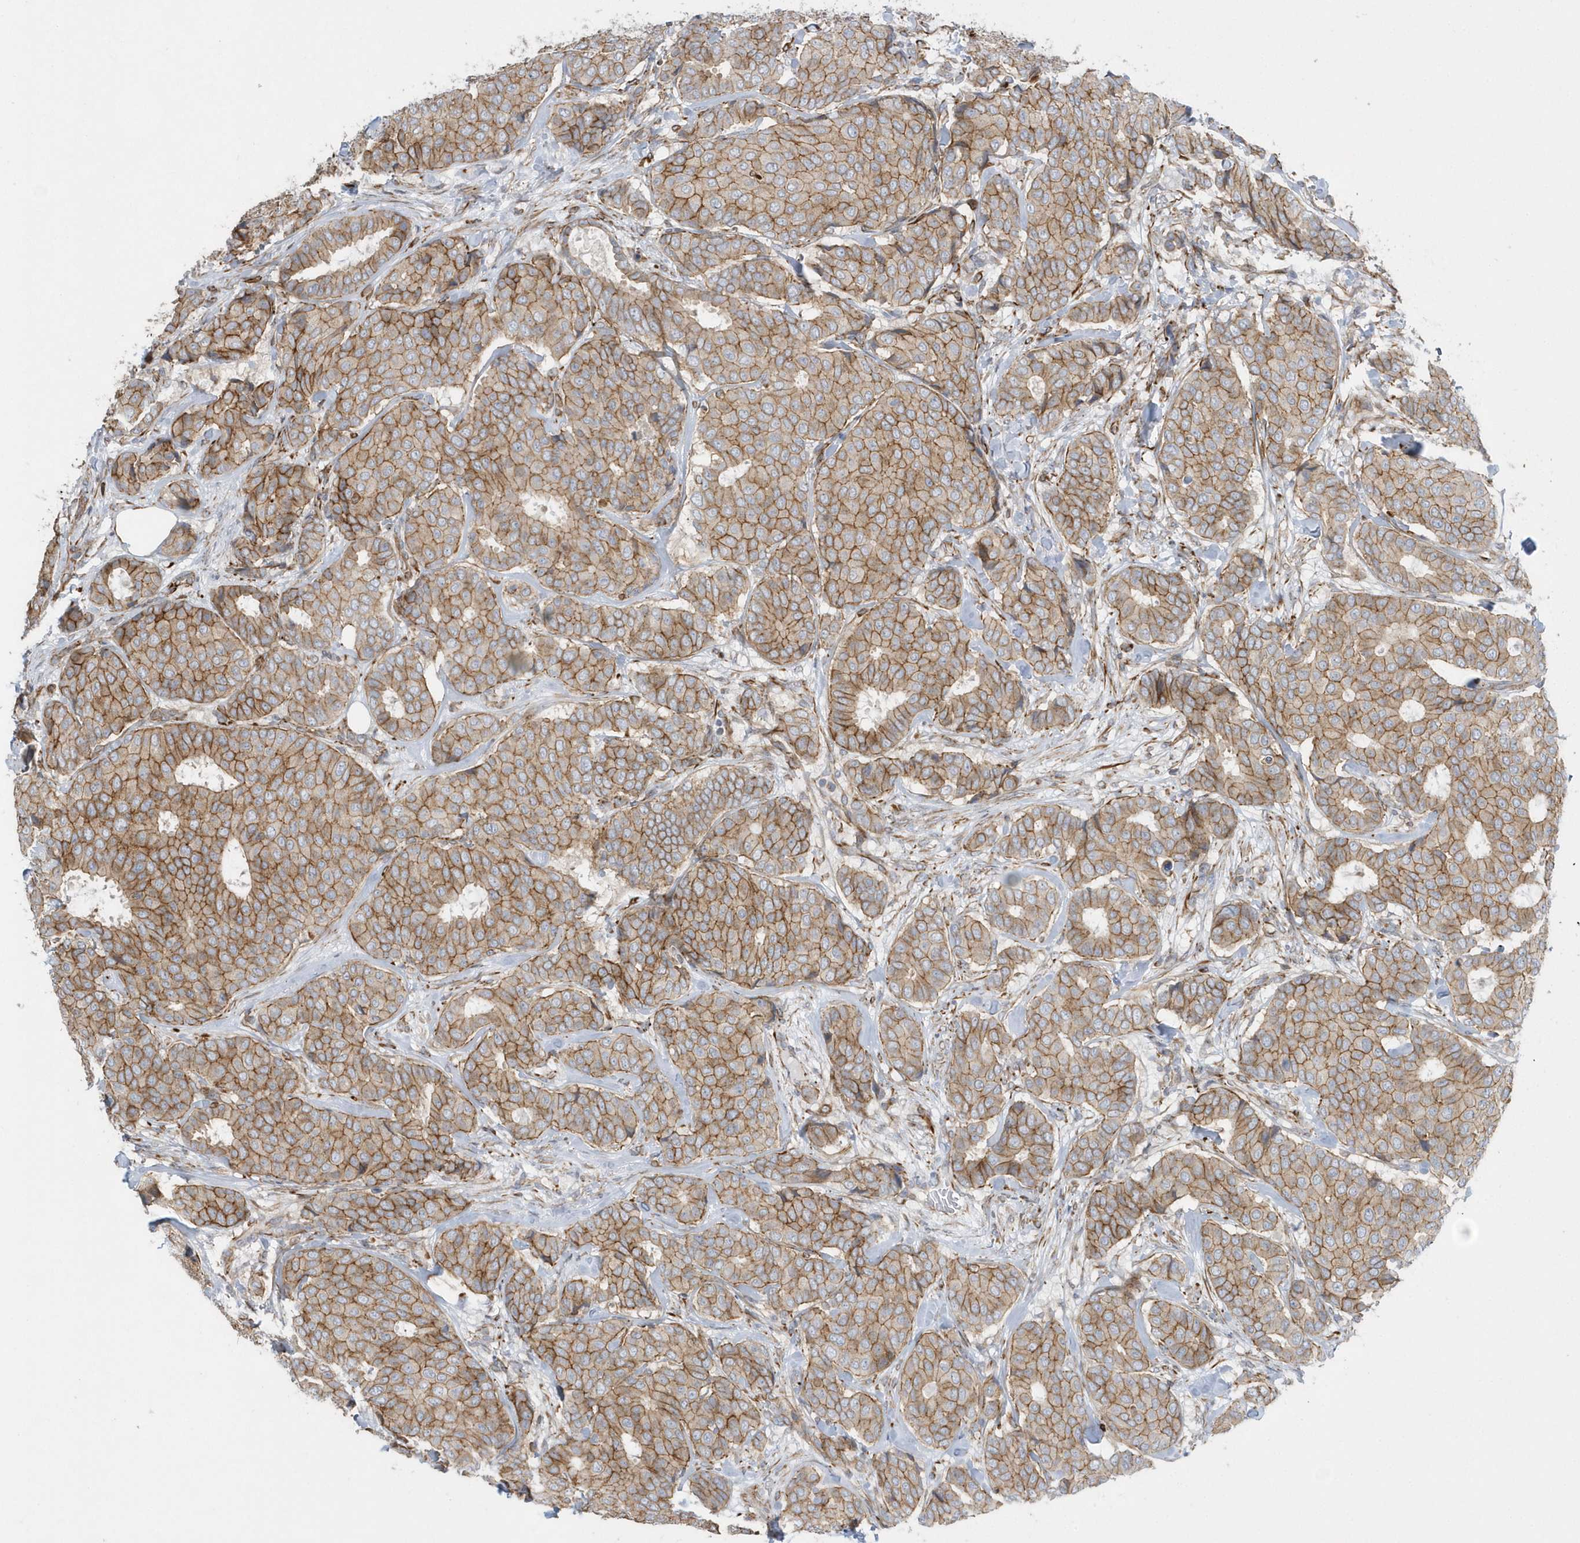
{"staining": {"intensity": "moderate", "quantity": ">75%", "location": "cytoplasmic/membranous"}, "tissue": "breast cancer", "cell_type": "Tumor cells", "image_type": "cancer", "snomed": [{"axis": "morphology", "description": "Duct carcinoma"}, {"axis": "topography", "description": "Breast"}], "caption": "Immunohistochemical staining of human infiltrating ductal carcinoma (breast) exhibits moderate cytoplasmic/membranous protein expression in about >75% of tumor cells. The staining is performed using DAB (3,3'-diaminobenzidine) brown chromogen to label protein expression. The nuclei are counter-stained blue using hematoxylin.", "gene": "RAB17", "patient": {"sex": "female", "age": 75}}